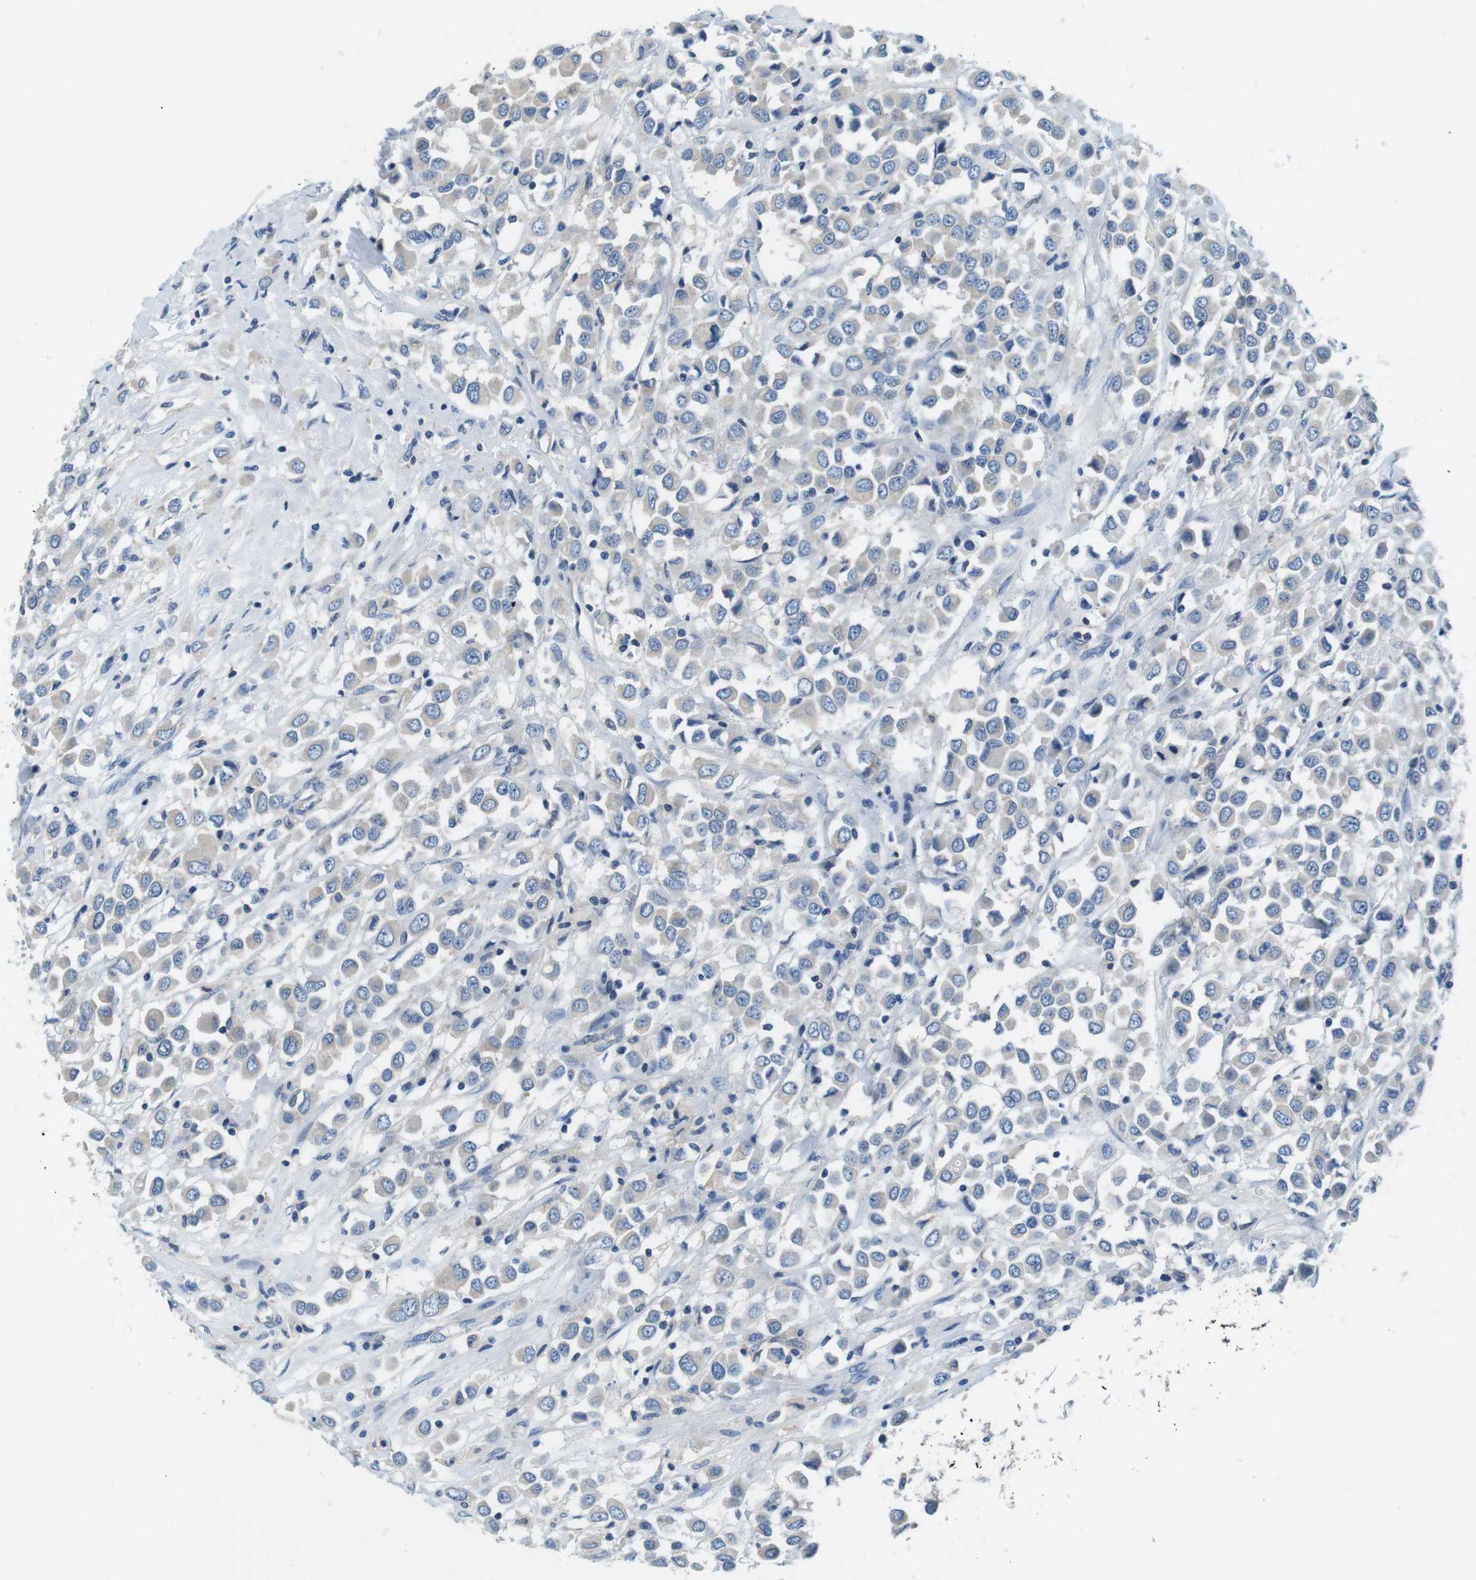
{"staining": {"intensity": "negative", "quantity": "none", "location": "none"}, "tissue": "breast cancer", "cell_type": "Tumor cells", "image_type": "cancer", "snomed": [{"axis": "morphology", "description": "Duct carcinoma"}, {"axis": "topography", "description": "Breast"}], "caption": "Protein analysis of infiltrating ductal carcinoma (breast) displays no significant staining in tumor cells.", "gene": "DENND4C", "patient": {"sex": "female", "age": 61}}